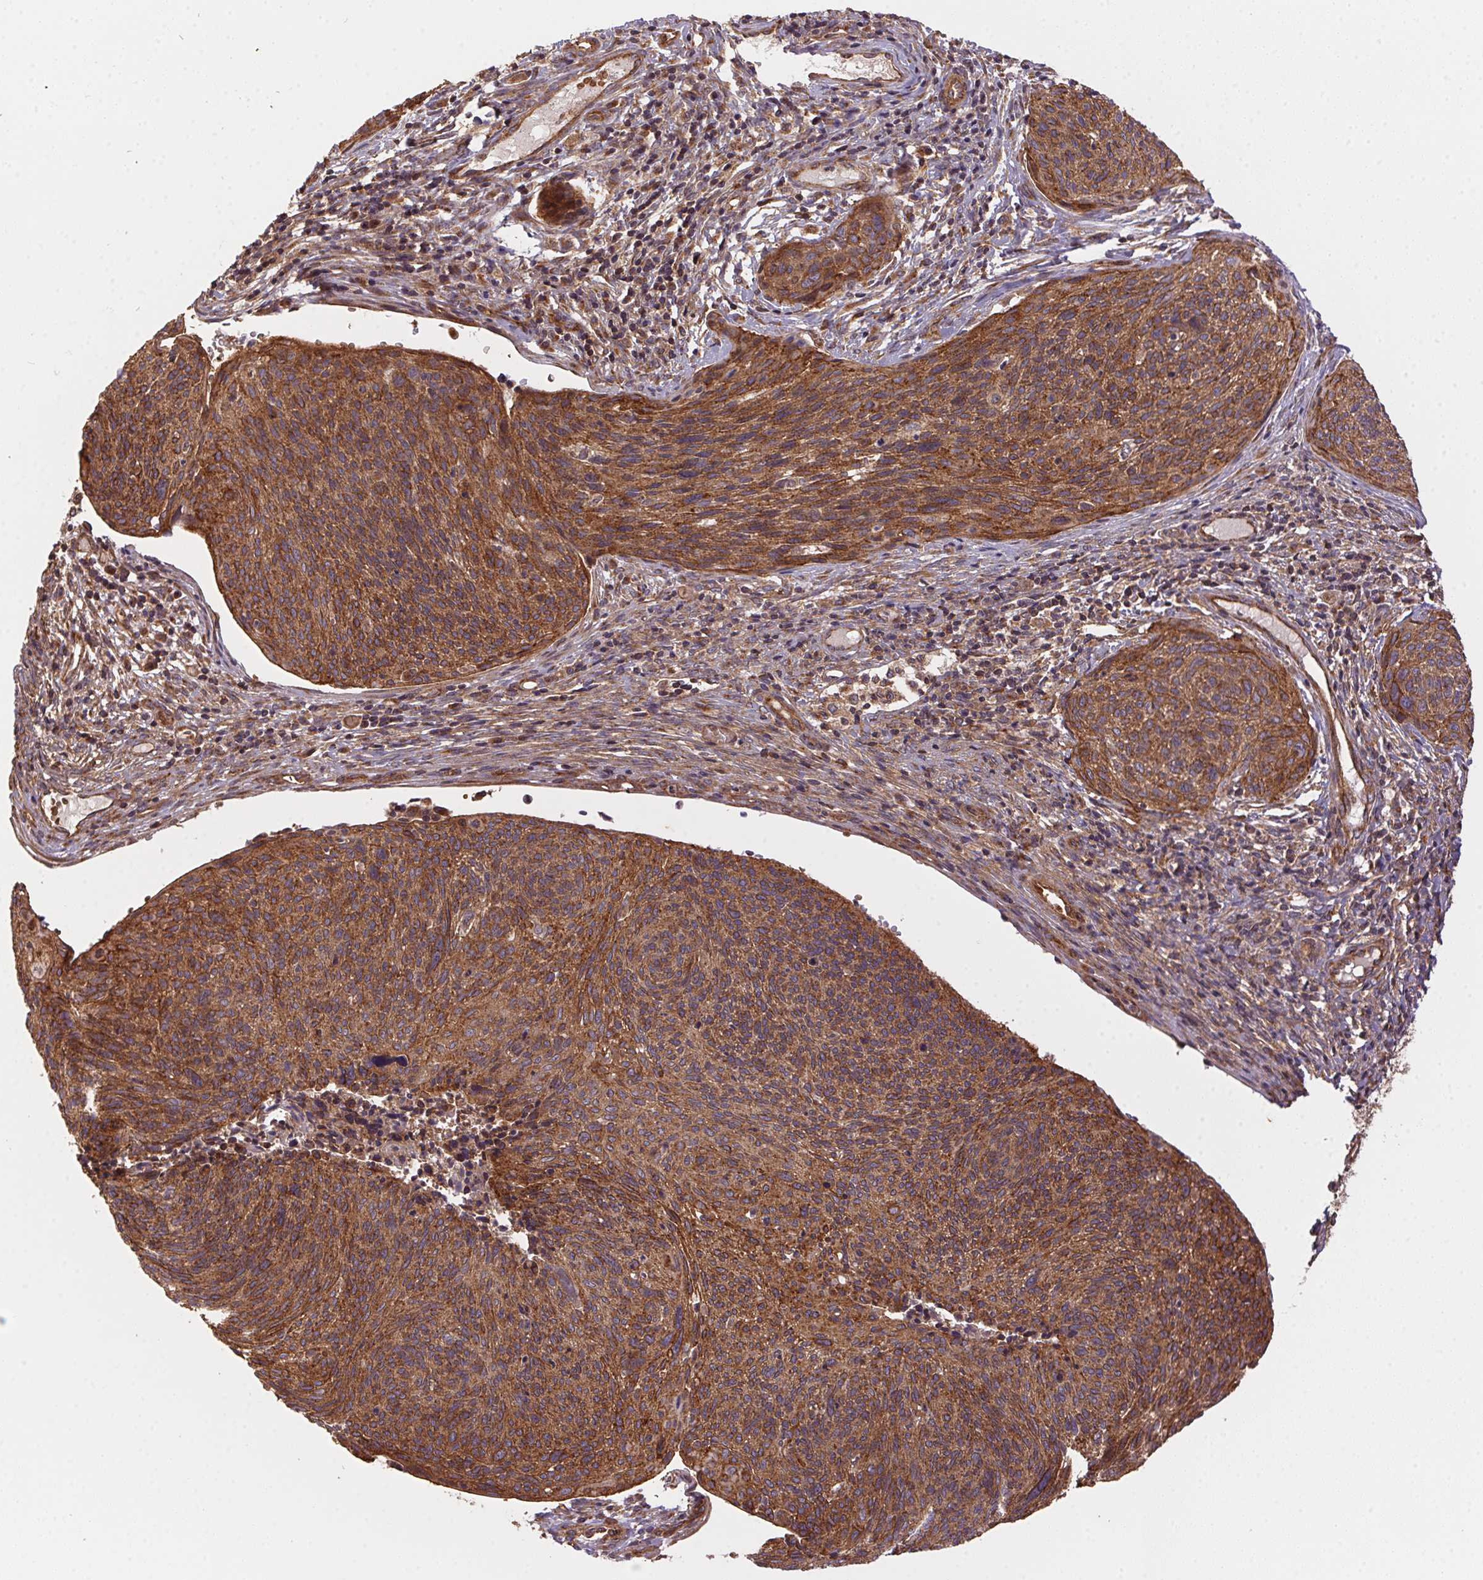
{"staining": {"intensity": "moderate", "quantity": ">75%", "location": "cytoplasmic/membranous"}, "tissue": "cervical cancer", "cell_type": "Tumor cells", "image_type": "cancer", "snomed": [{"axis": "morphology", "description": "Squamous cell carcinoma, NOS"}, {"axis": "topography", "description": "Cervix"}], "caption": "Protein analysis of cervical cancer tissue demonstrates moderate cytoplasmic/membranous expression in approximately >75% of tumor cells.", "gene": "USE1", "patient": {"sex": "female", "age": 49}}